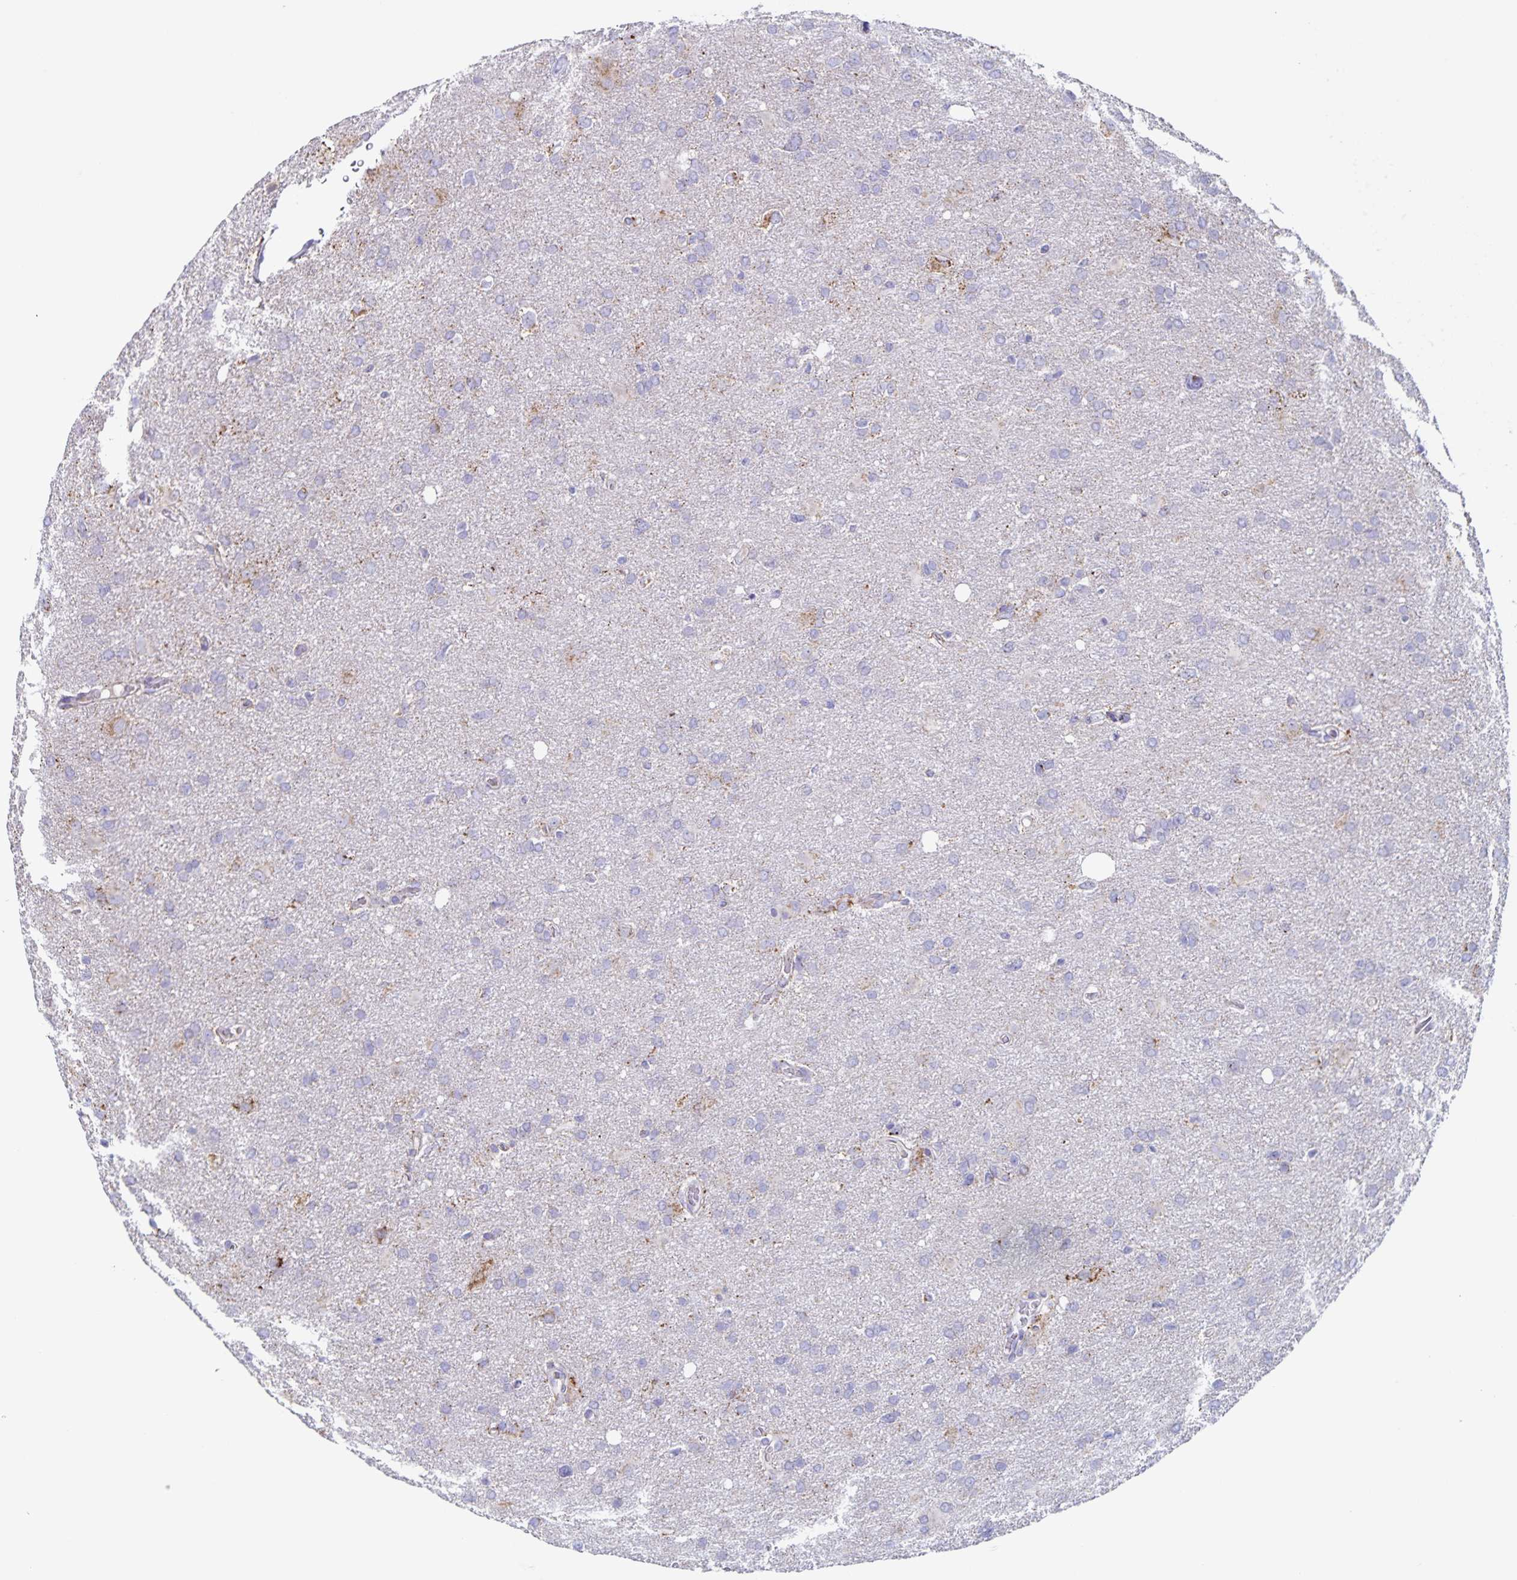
{"staining": {"intensity": "negative", "quantity": "none", "location": "none"}, "tissue": "glioma", "cell_type": "Tumor cells", "image_type": "cancer", "snomed": [{"axis": "morphology", "description": "Glioma, malignant, High grade"}, {"axis": "topography", "description": "Brain"}], "caption": "Tumor cells are negative for protein expression in human glioma.", "gene": "RPL36A", "patient": {"sex": "male", "age": 53}}